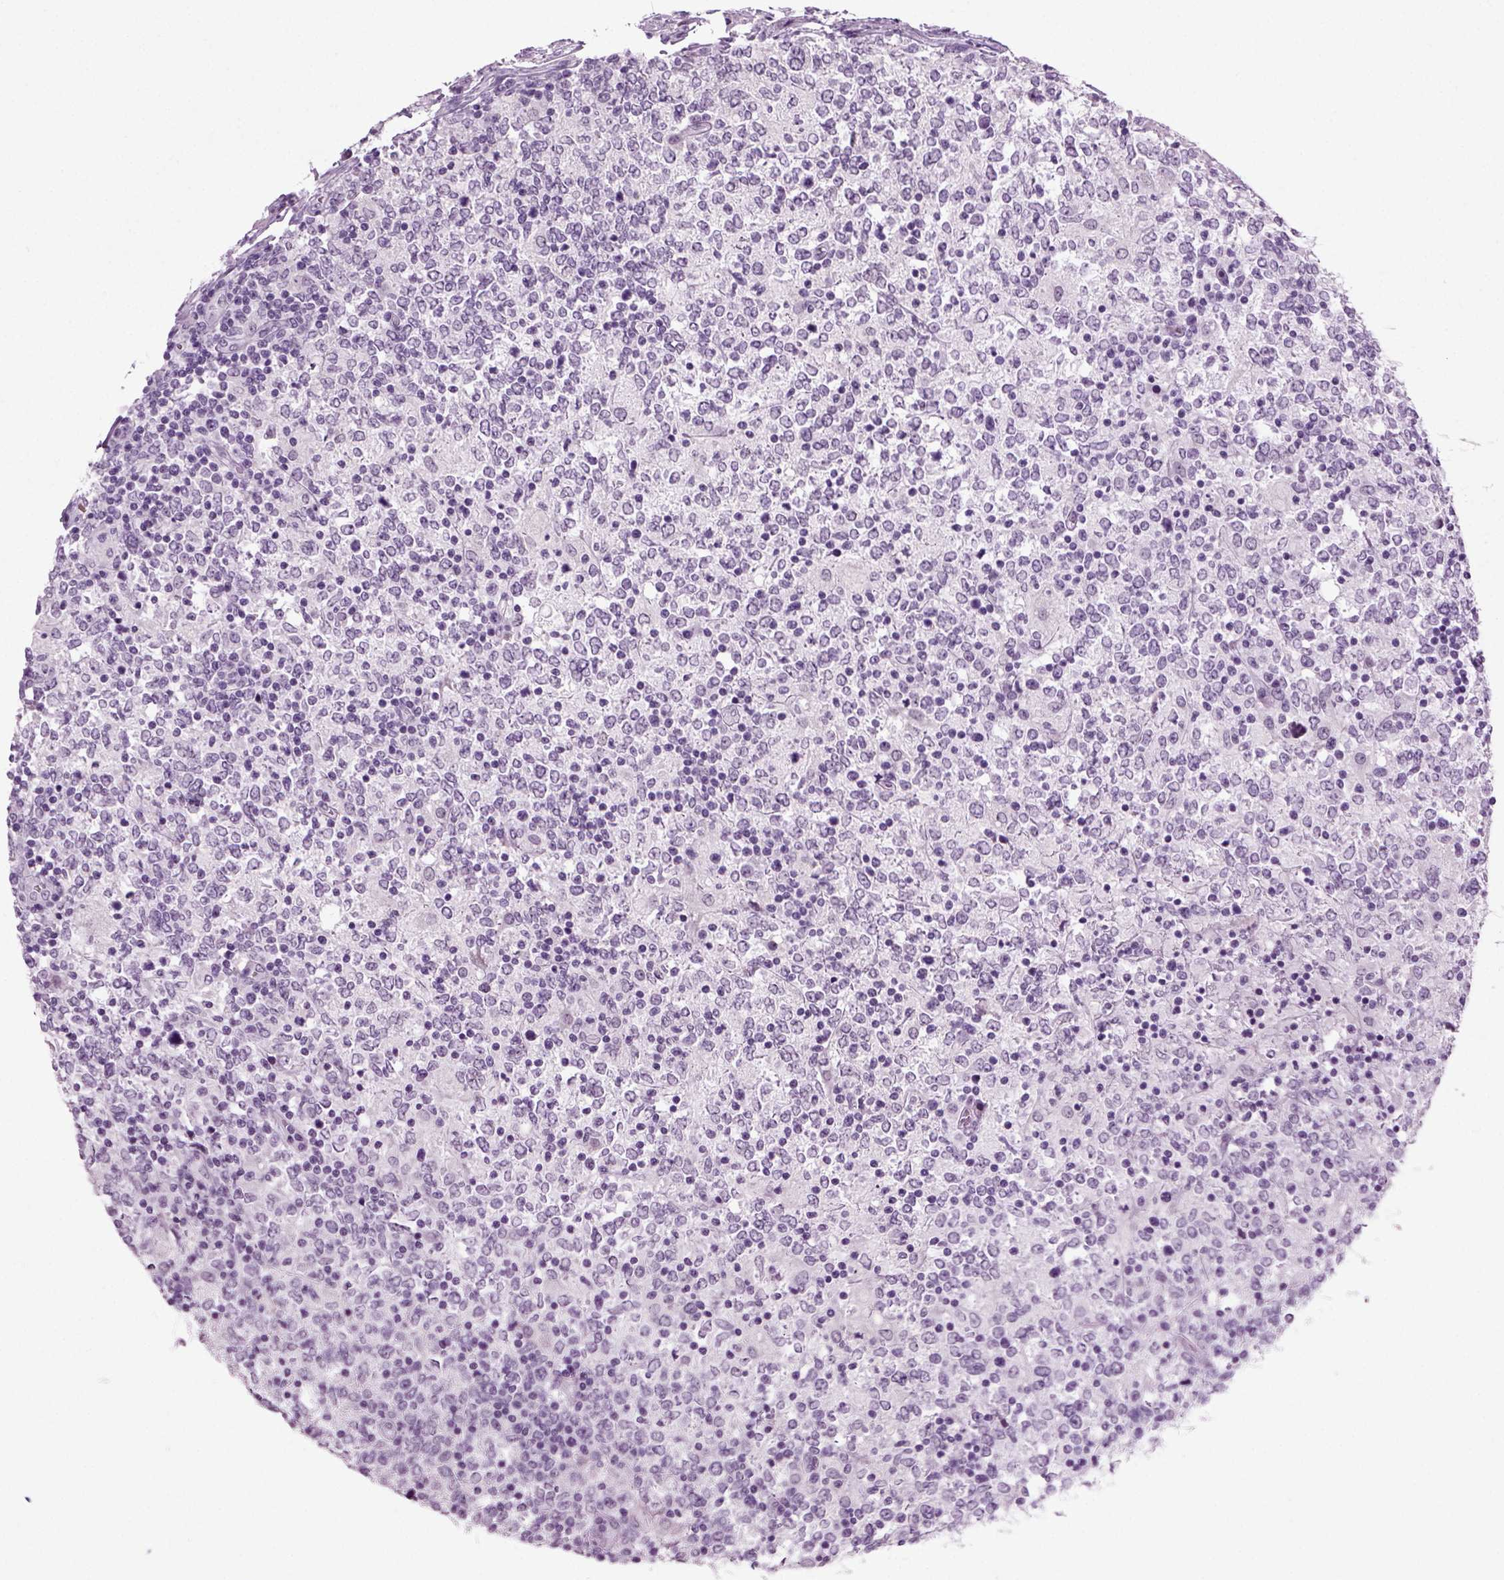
{"staining": {"intensity": "negative", "quantity": "none", "location": "none"}, "tissue": "lymphoma", "cell_type": "Tumor cells", "image_type": "cancer", "snomed": [{"axis": "morphology", "description": "Malignant lymphoma, non-Hodgkin's type, High grade"}, {"axis": "topography", "description": "Lymph node"}], "caption": "An immunohistochemistry micrograph of lymphoma is shown. There is no staining in tumor cells of lymphoma. (DAB (3,3'-diaminobenzidine) IHC with hematoxylin counter stain).", "gene": "ZC2HC1C", "patient": {"sex": "female", "age": 84}}